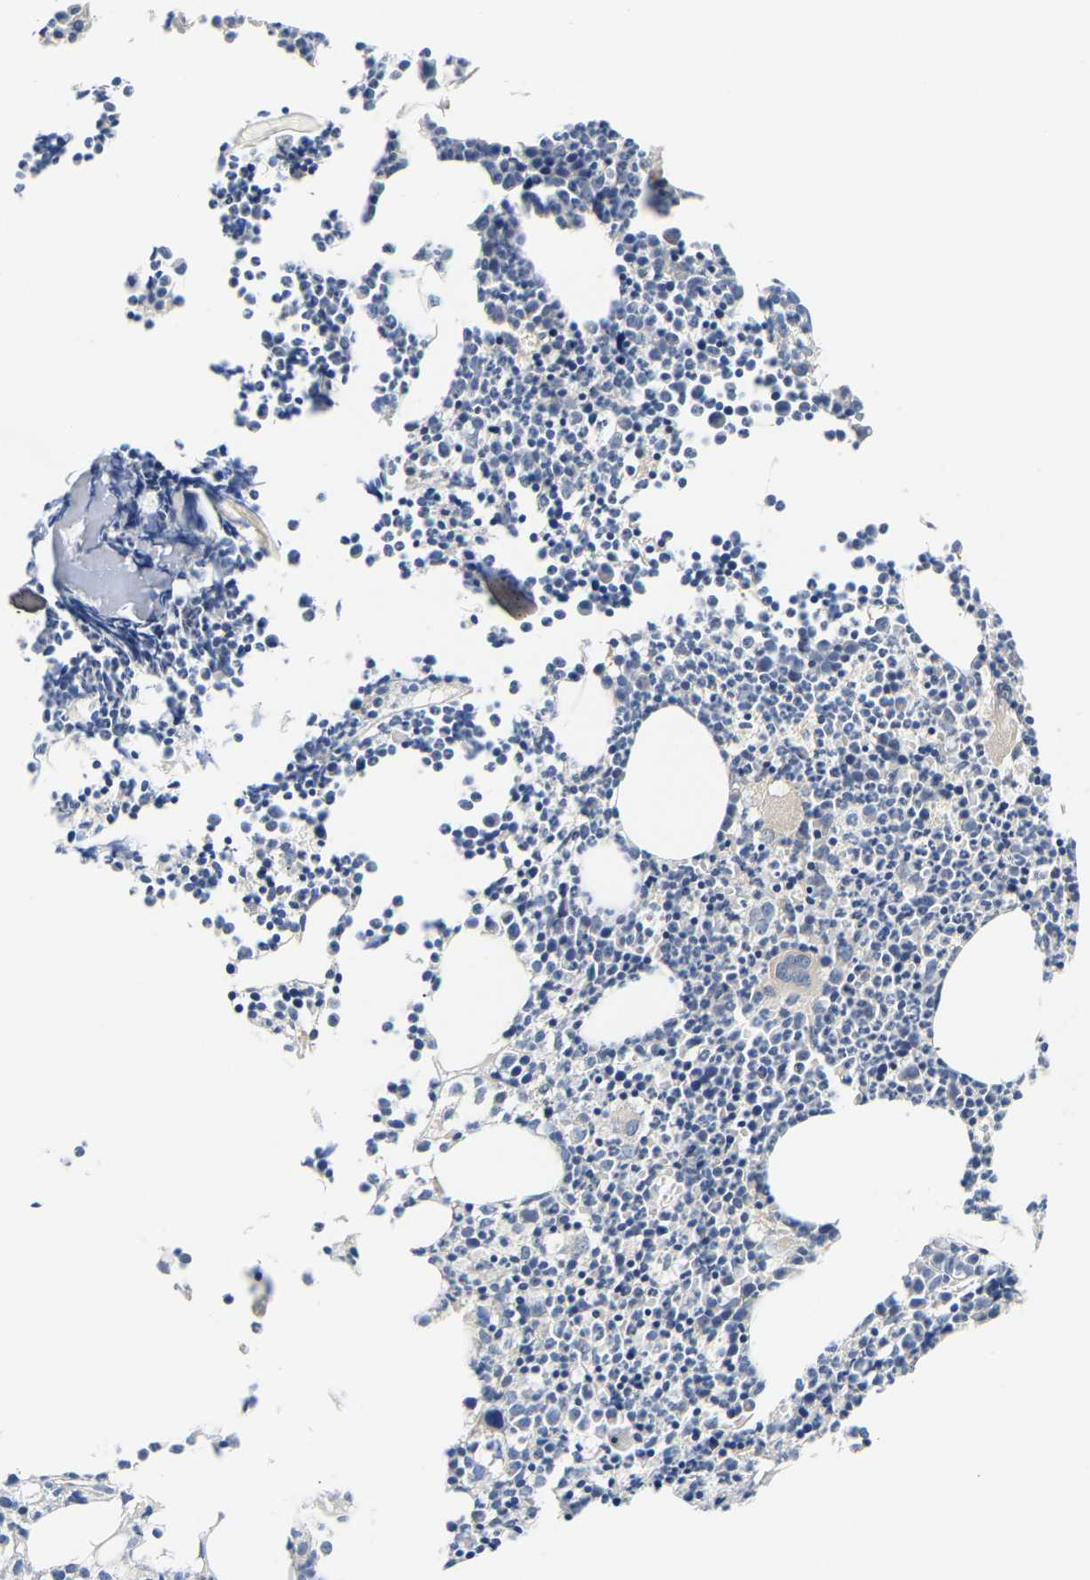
{"staining": {"intensity": "negative", "quantity": "none", "location": "none"}, "tissue": "bone marrow", "cell_type": "Hematopoietic cells", "image_type": "normal", "snomed": [{"axis": "morphology", "description": "Normal tissue, NOS"}, {"axis": "morphology", "description": "Inflammation, NOS"}, {"axis": "topography", "description": "Bone marrow"}], "caption": "This is a histopathology image of IHC staining of normal bone marrow, which shows no staining in hematopoietic cells. The staining is performed using DAB brown chromogen with nuclei counter-stained in using hematoxylin.", "gene": "ARHGEF12", "patient": {"sex": "female", "age": 53}}